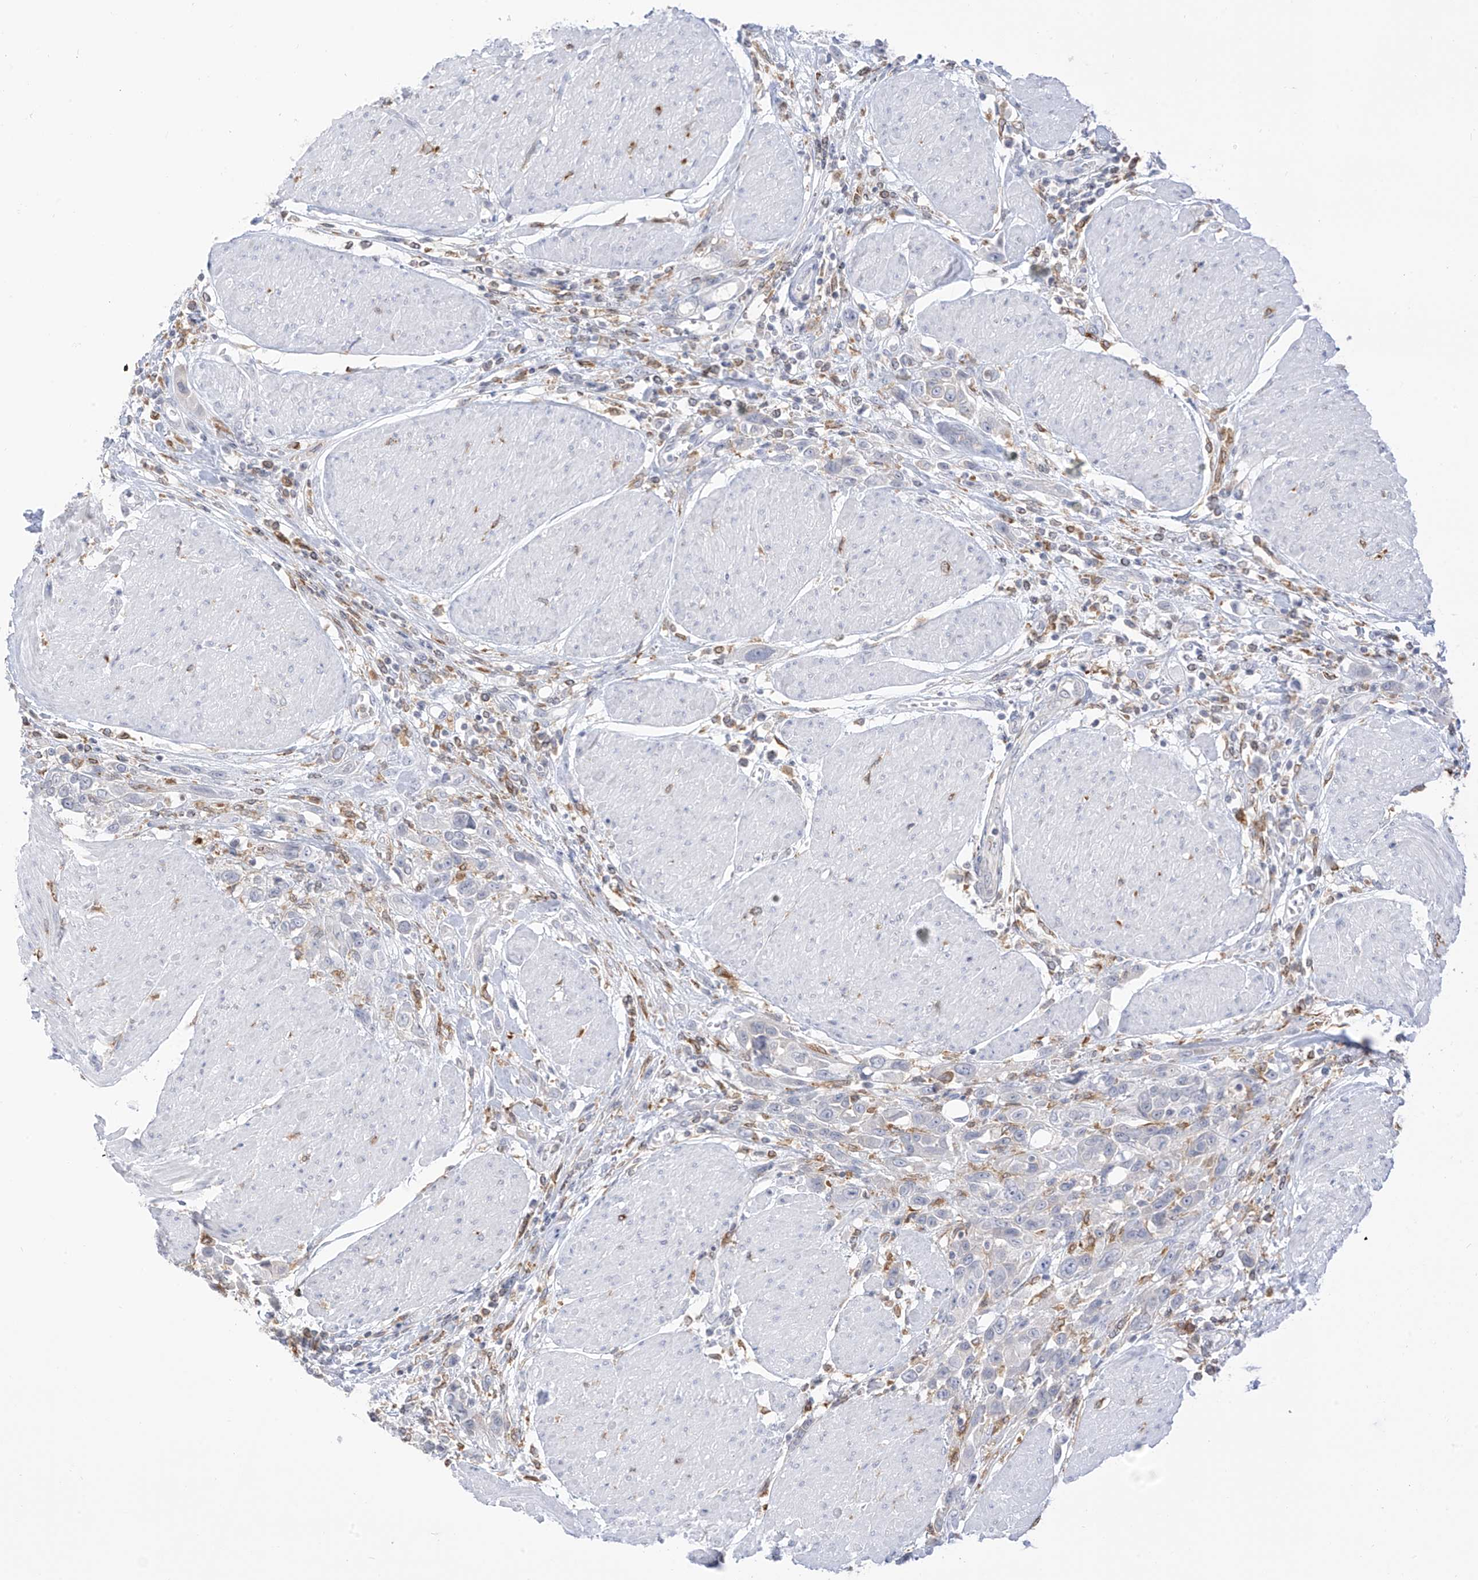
{"staining": {"intensity": "negative", "quantity": "none", "location": "none"}, "tissue": "urothelial cancer", "cell_type": "Tumor cells", "image_type": "cancer", "snomed": [{"axis": "morphology", "description": "Urothelial carcinoma, High grade"}, {"axis": "topography", "description": "Urinary bladder"}], "caption": "DAB immunohistochemical staining of human high-grade urothelial carcinoma shows no significant positivity in tumor cells.", "gene": "TBXAS1", "patient": {"sex": "male", "age": 50}}